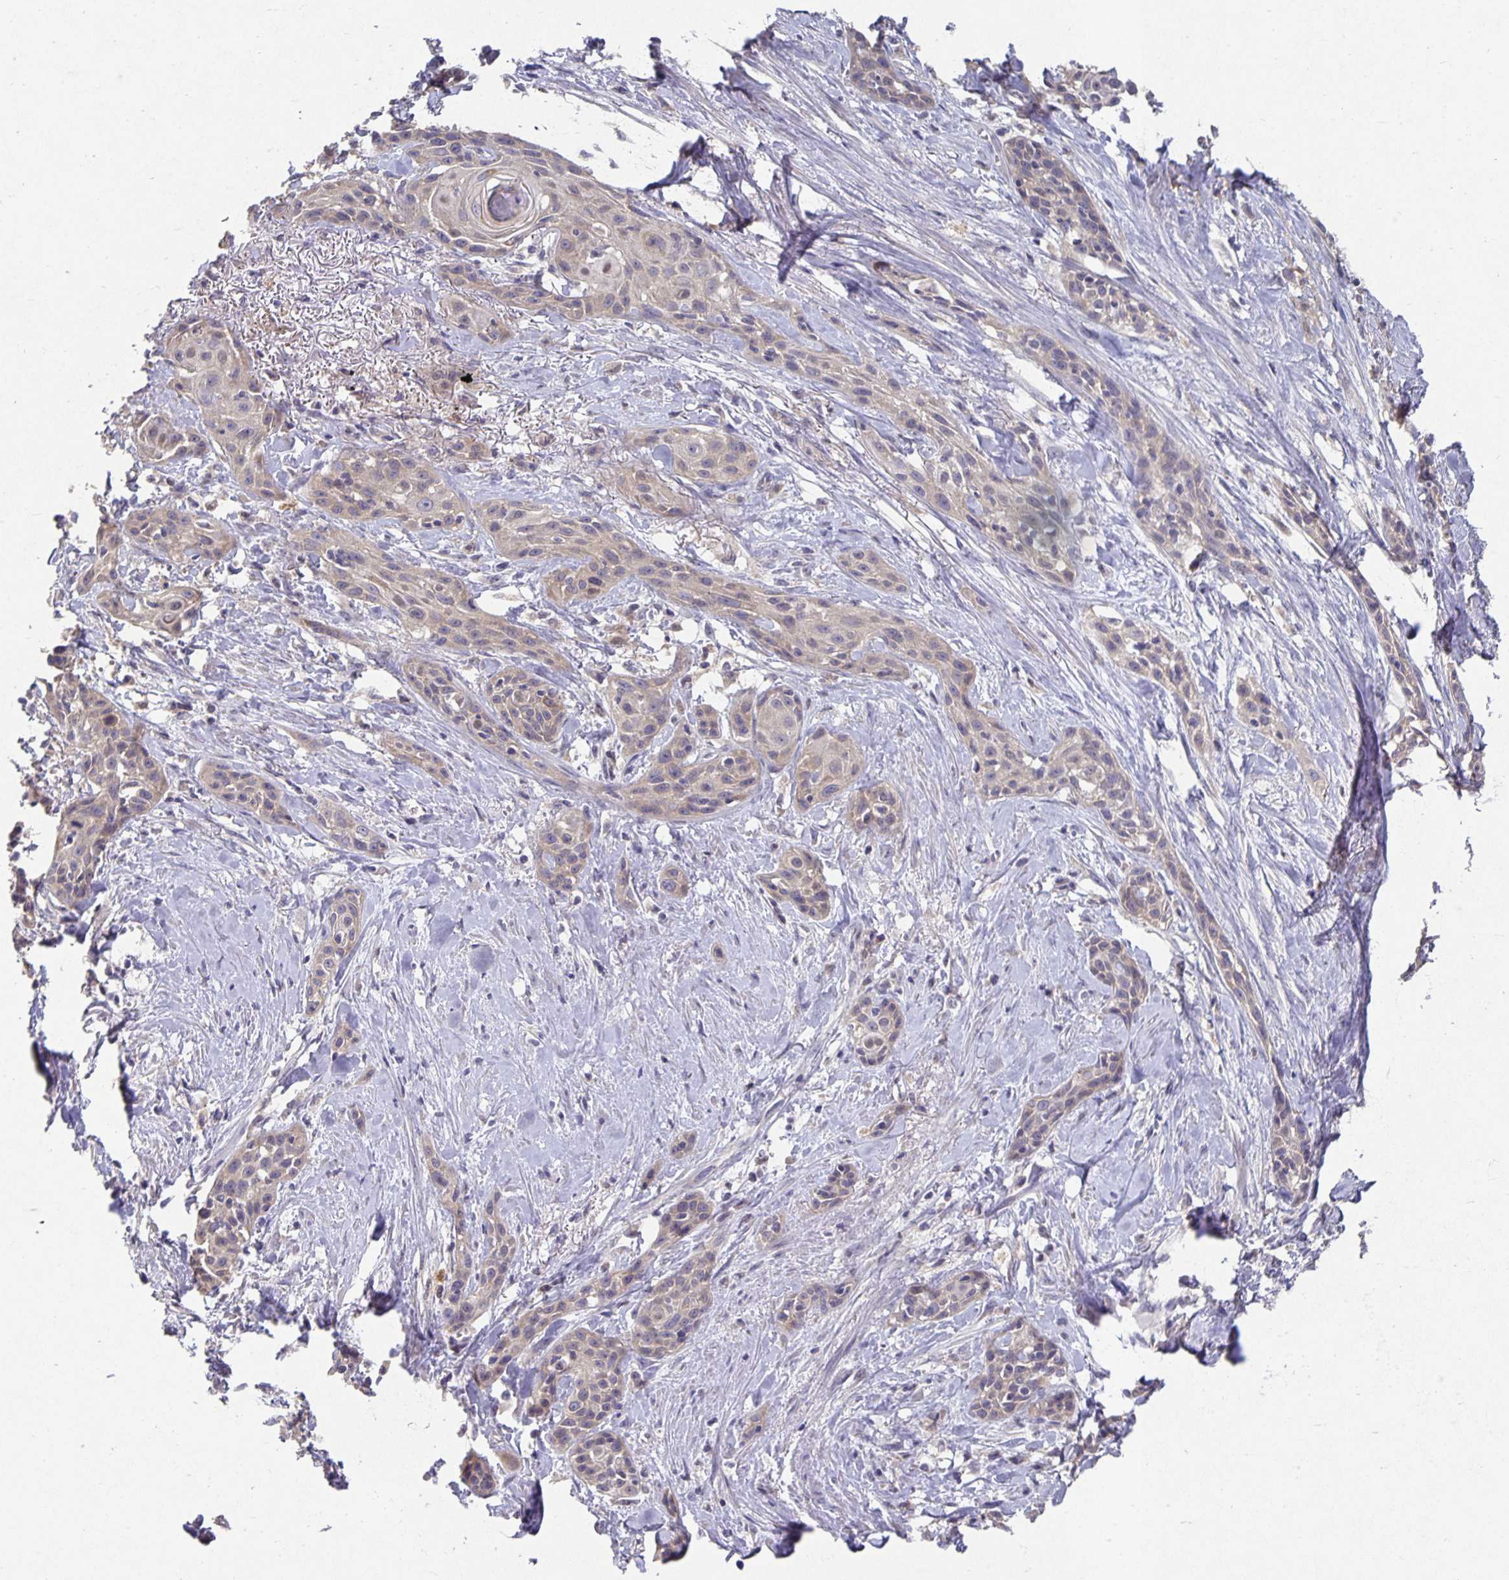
{"staining": {"intensity": "weak", "quantity": "<25%", "location": "cytoplasmic/membranous"}, "tissue": "skin cancer", "cell_type": "Tumor cells", "image_type": "cancer", "snomed": [{"axis": "morphology", "description": "Squamous cell carcinoma, NOS"}, {"axis": "topography", "description": "Skin"}, {"axis": "topography", "description": "Anal"}], "caption": "Image shows no significant protein positivity in tumor cells of skin cancer (squamous cell carcinoma).", "gene": "HEPN1", "patient": {"sex": "male", "age": 64}}